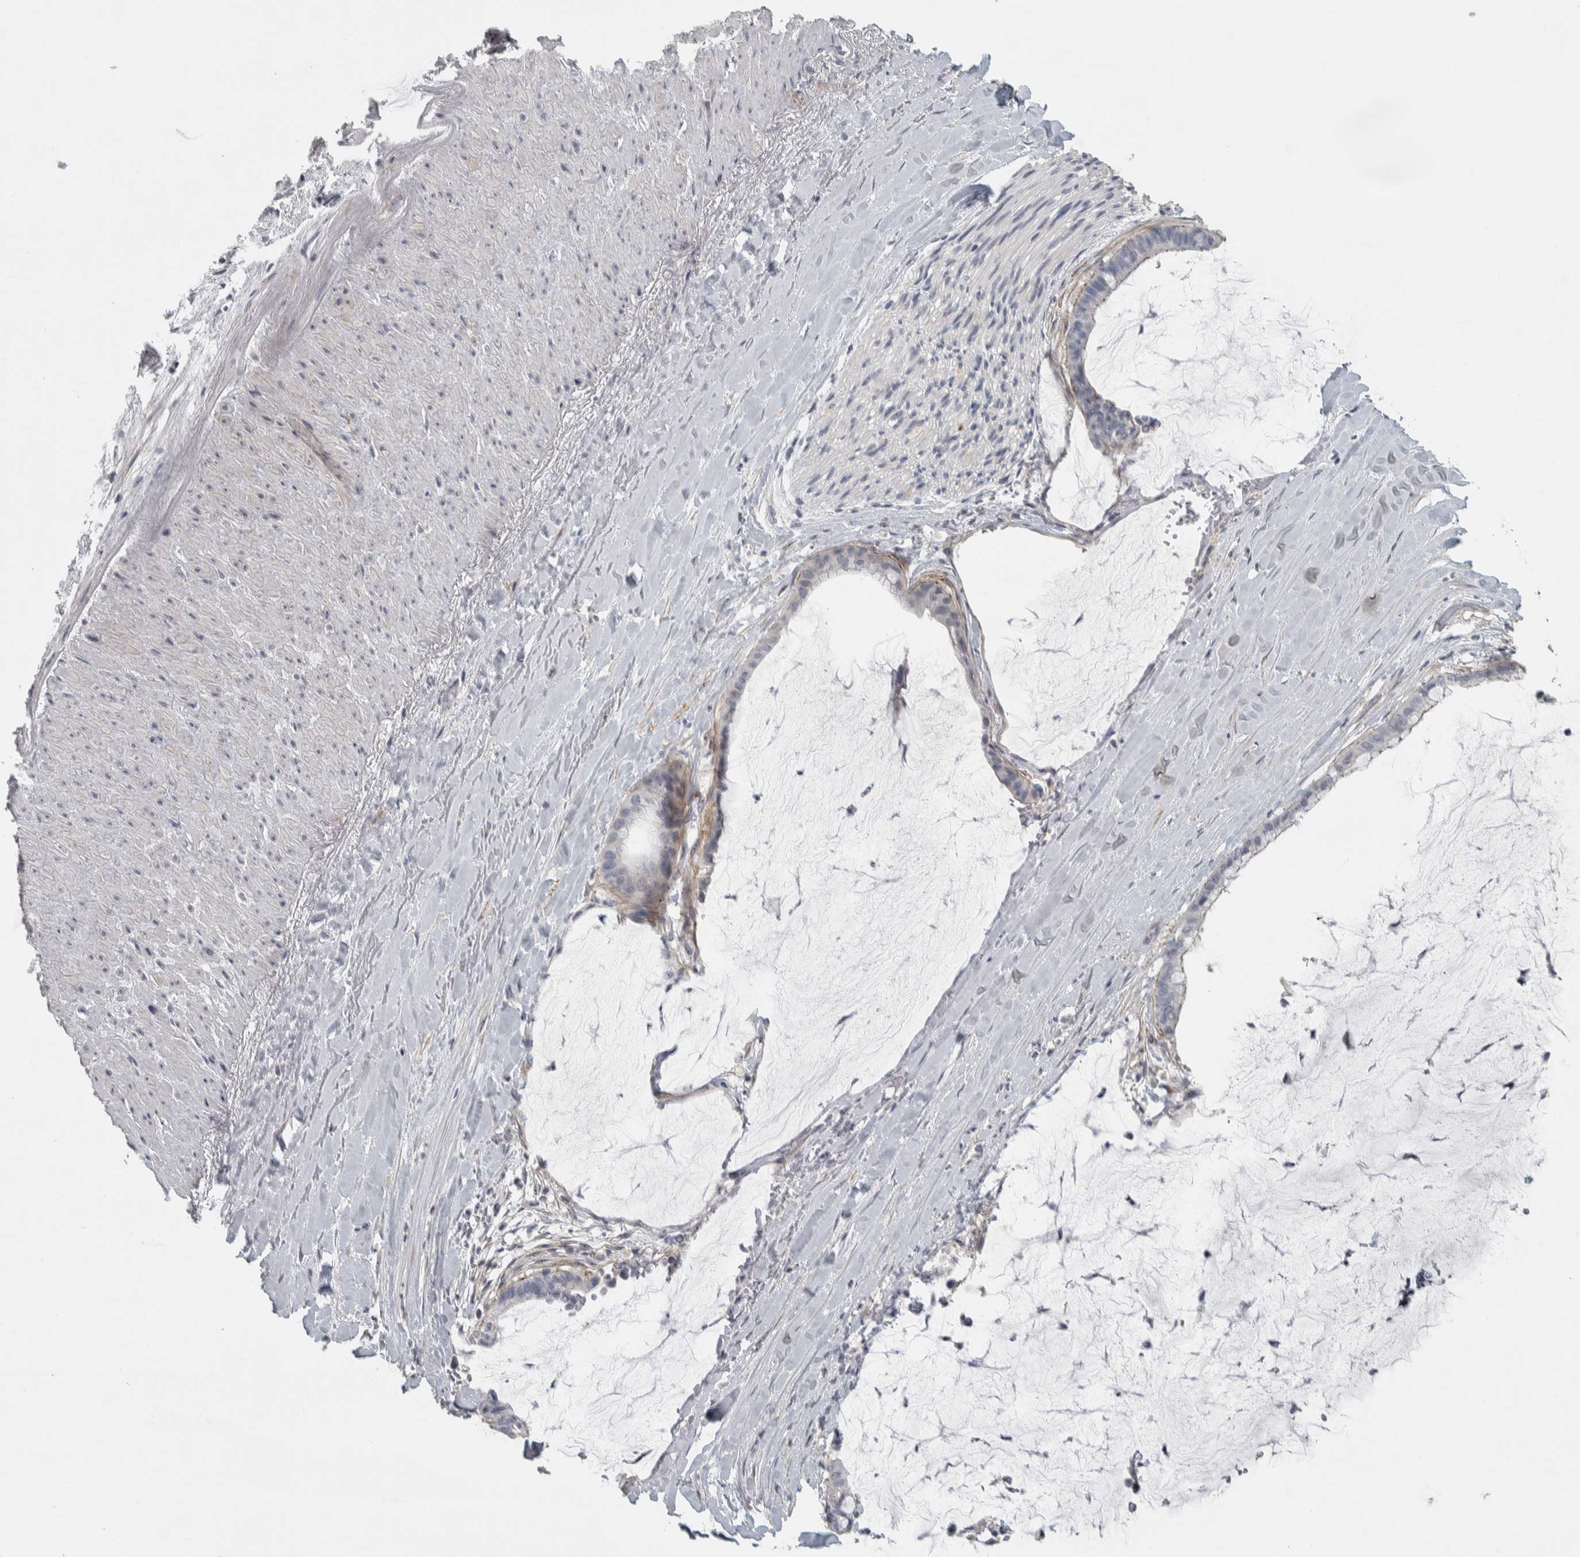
{"staining": {"intensity": "negative", "quantity": "none", "location": "none"}, "tissue": "pancreatic cancer", "cell_type": "Tumor cells", "image_type": "cancer", "snomed": [{"axis": "morphology", "description": "Adenocarcinoma, NOS"}, {"axis": "topography", "description": "Pancreas"}], "caption": "The immunohistochemistry photomicrograph has no significant staining in tumor cells of pancreatic cancer (adenocarcinoma) tissue. (DAB (3,3'-diaminobenzidine) immunohistochemistry with hematoxylin counter stain).", "gene": "DCAF10", "patient": {"sex": "male", "age": 41}}